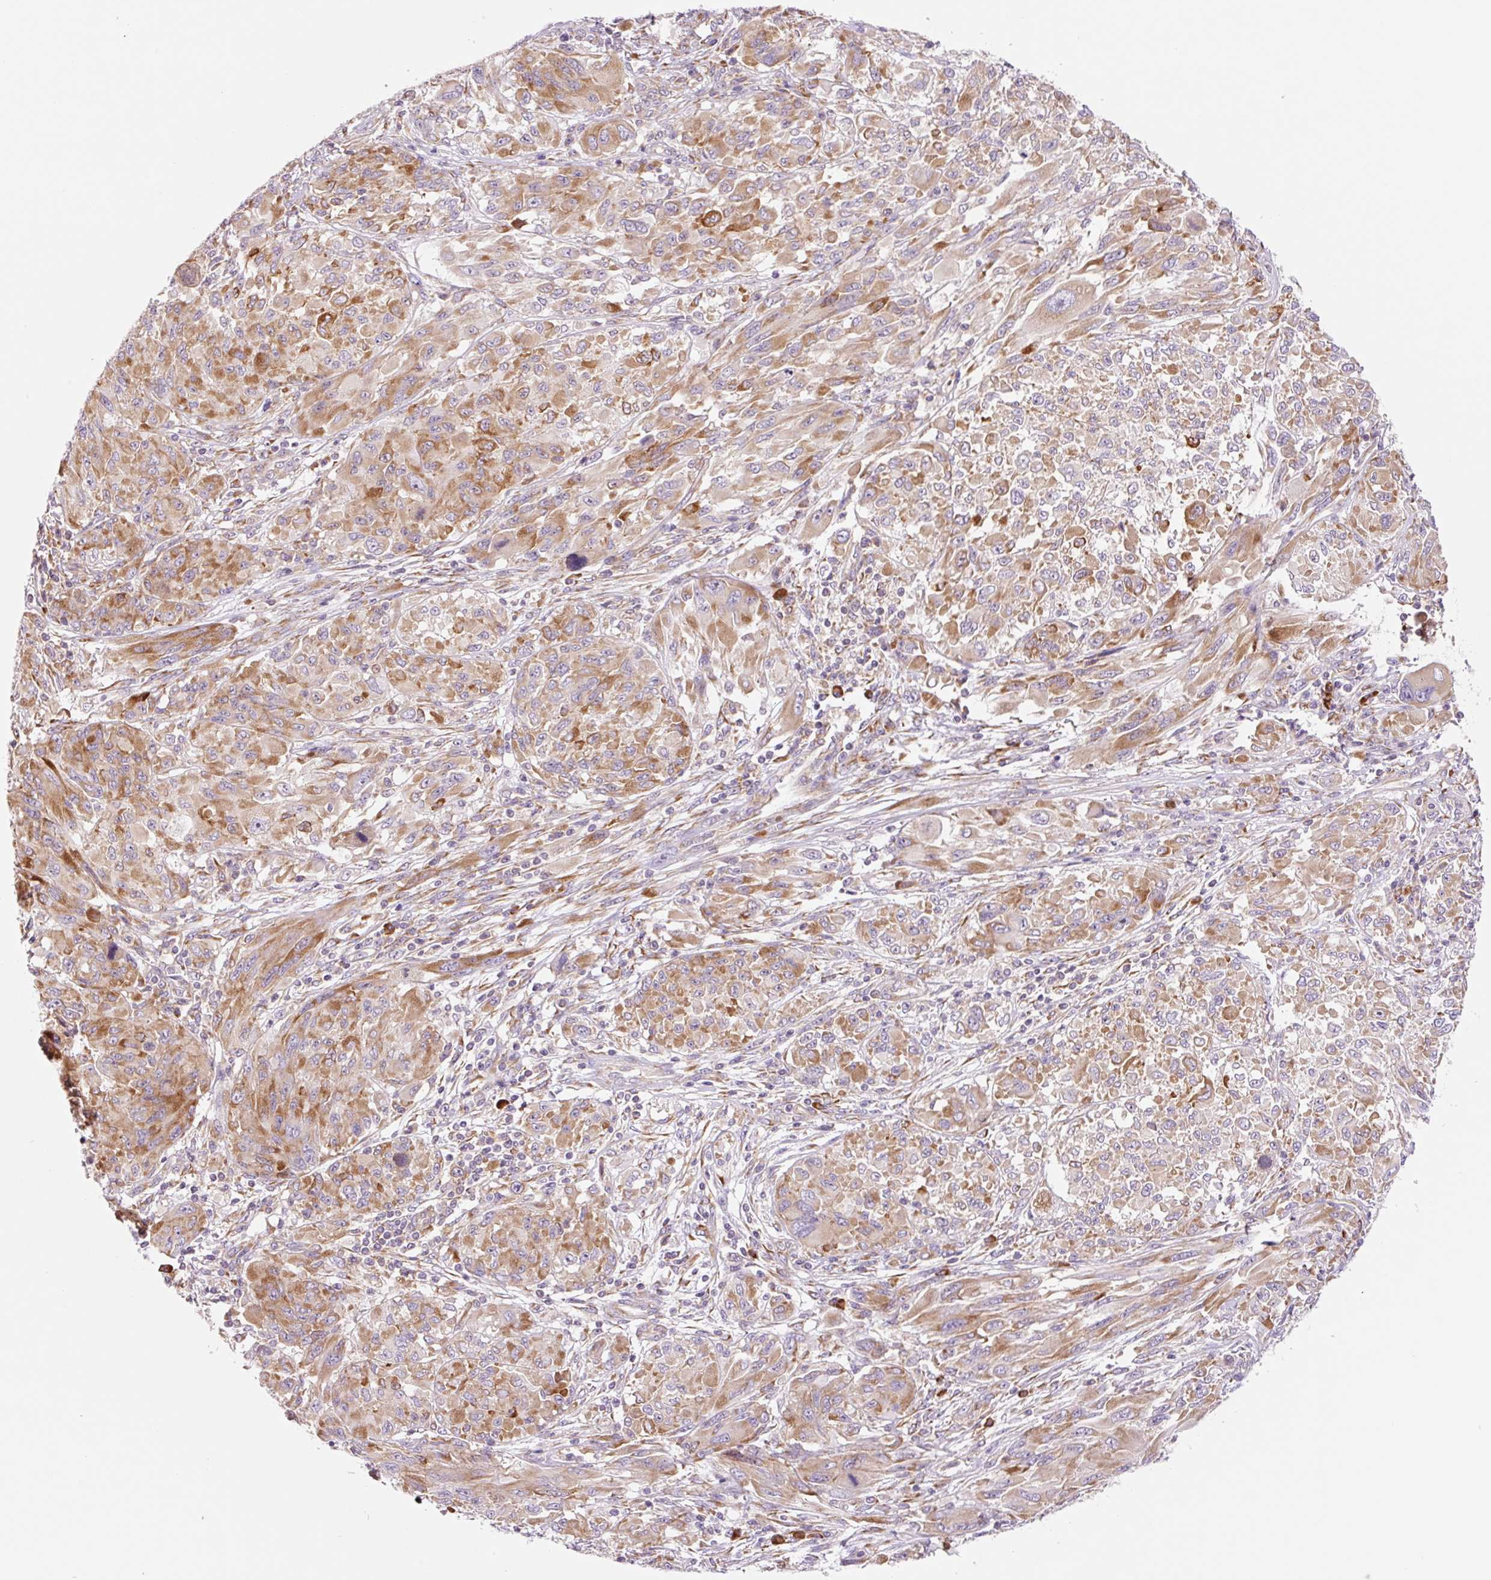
{"staining": {"intensity": "moderate", "quantity": ">75%", "location": "cytoplasmic/membranous"}, "tissue": "melanoma", "cell_type": "Tumor cells", "image_type": "cancer", "snomed": [{"axis": "morphology", "description": "Malignant melanoma, NOS"}, {"axis": "topography", "description": "Skin"}], "caption": "Malignant melanoma was stained to show a protein in brown. There is medium levels of moderate cytoplasmic/membranous expression in about >75% of tumor cells.", "gene": "RPL41", "patient": {"sex": "female", "age": 91}}